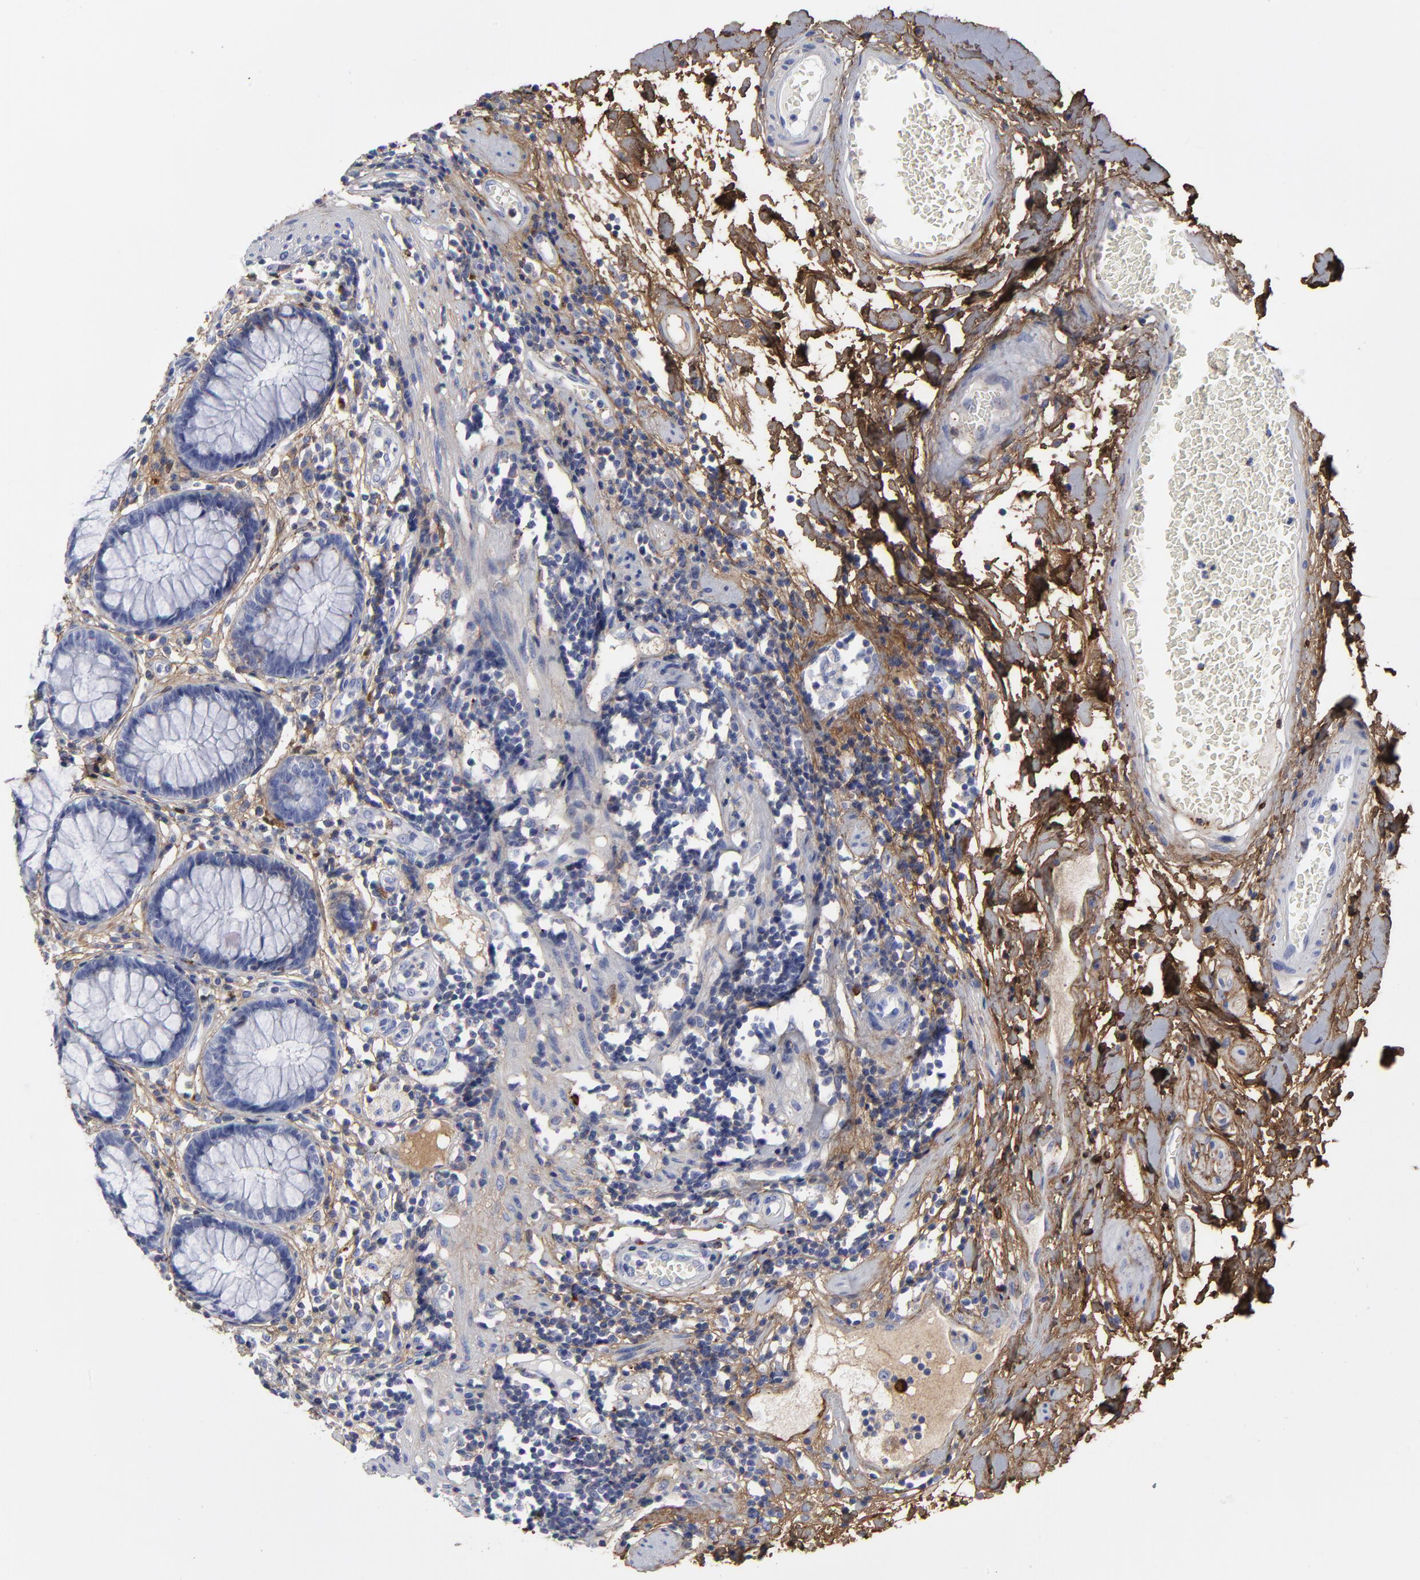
{"staining": {"intensity": "negative", "quantity": "none", "location": "none"}, "tissue": "rectum", "cell_type": "Glandular cells", "image_type": "normal", "snomed": [{"axis": "morphology", "description": "Normal tissue, NOS"}, {"axis": "topography", "description": "Rectum"}], "caption": "This is an immunohistochemistry (IHC) photomicrograph of normal rectum. There is no staining in glandular cells.", "gene": "DCN", "patient": {"sex": "female", "age": 66}}